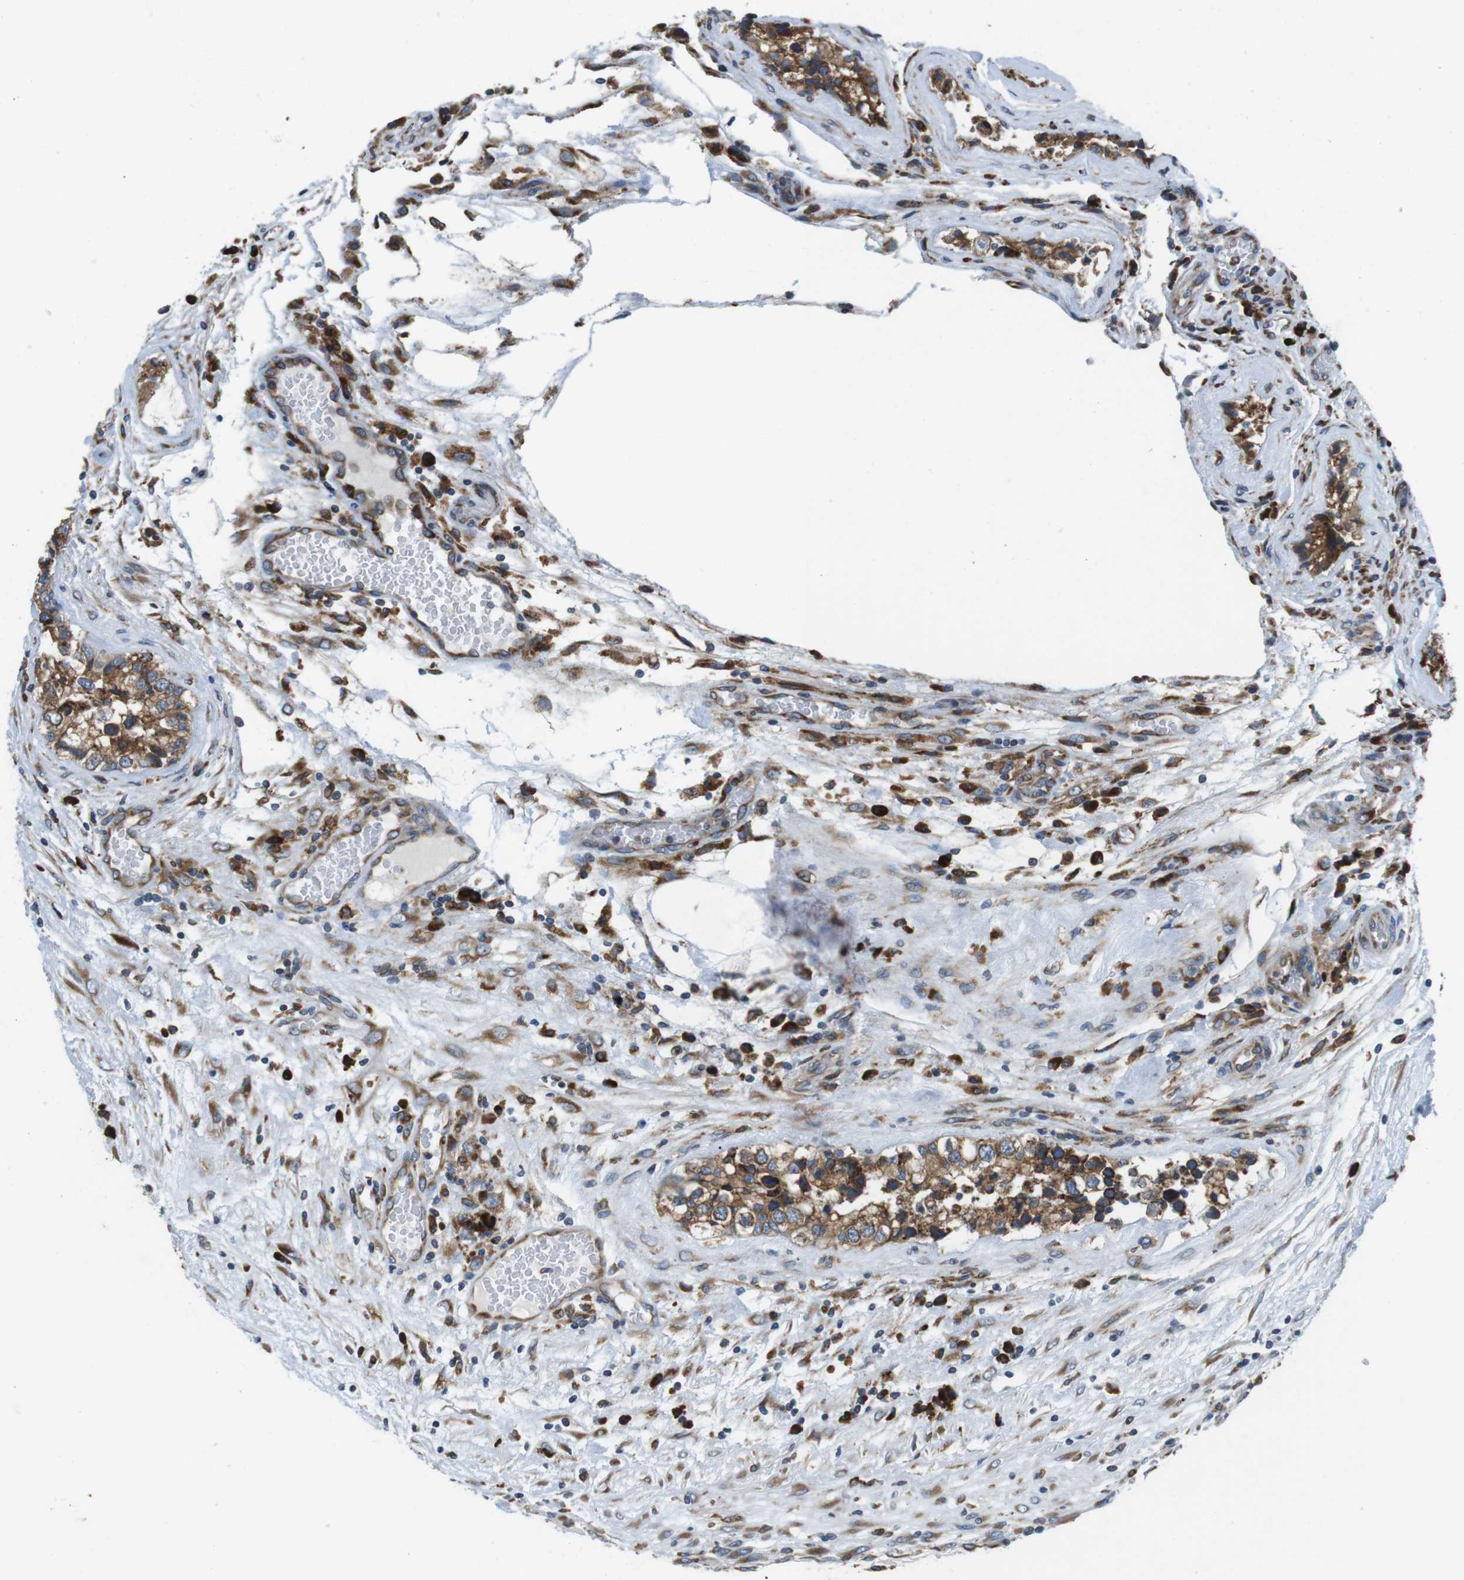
{"staining": {"intensity": "moderate", "quantity": ">75%", "location": "cytoplasmic/membranous"}, "tissue": "testis cancer", "cell_type": "Tumor cells", "image_type": "cancer", "snomed": [{"axis": "morphology", "description": "Carcinoma, Embryonal, NOS"}, {"axis": "topography", "description": "Testis"}], "caption": "Testis embryonal carcinoma stained for a protein demonstrates moderate cytoplasmic/membranous positivity in tumor cells. The staining was performed using DAB, with brown indicating positive protein expression. Nuclei are stained blue with hematoxylin.", "gene": "UGGT1", "patient": {"sex": "male", "age": 36}}